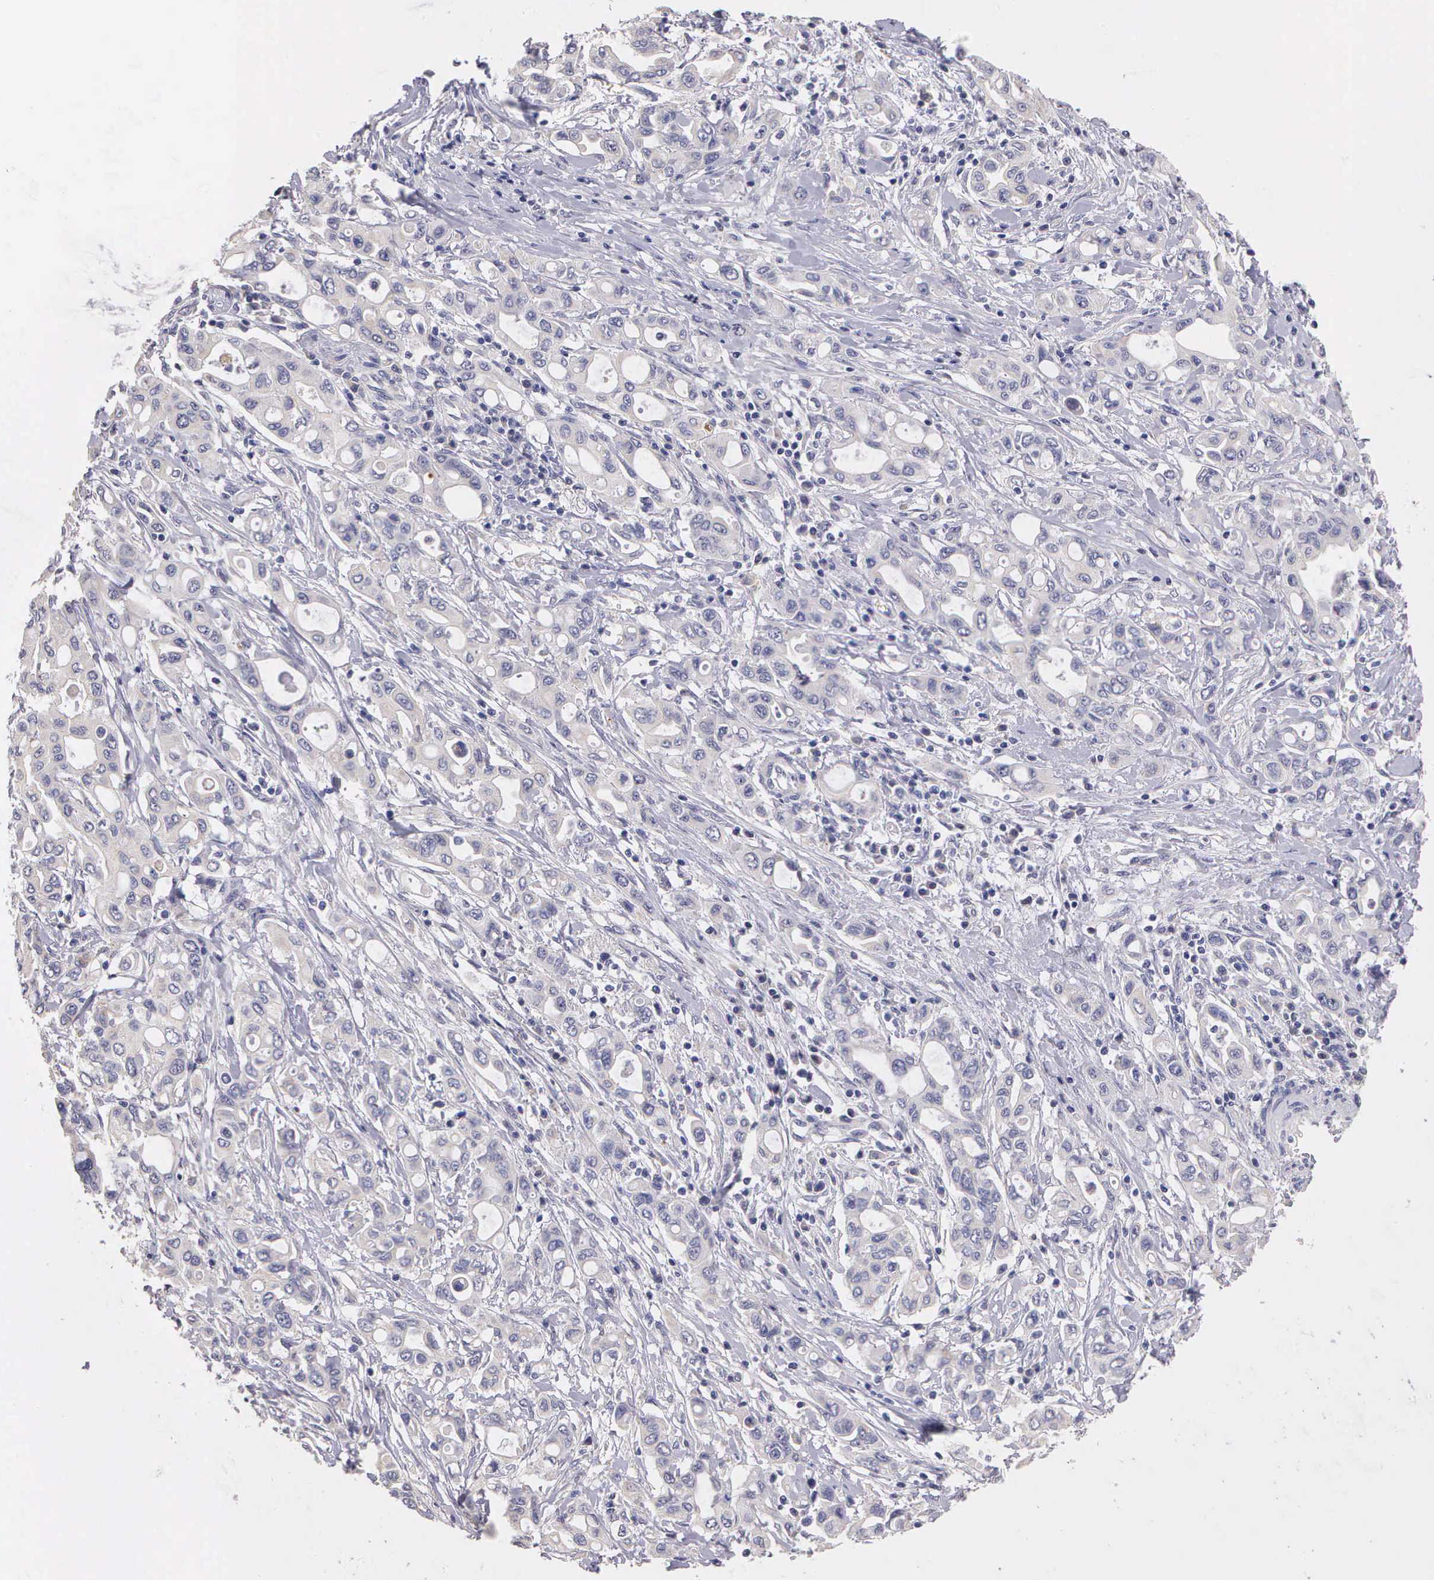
{"staining": {"intensity": "weak", "quantity": "25%-75%", "location": "cytoplasmic/membranous"}, "tissue": "pancreatic cancer", "cell_type": "Tumor cells", "image_type": "cancer", "snomed": [{"axis": "morphology", "description": "Adenocarcinoma, NOS"}, {"axis": "topography", "description": "Pancreas"}], "caption": "Adenocarcinoma (pancreatic) was stained to show a protein in brown. There is low levels of weak cytoplasmic/membranous expression in approximately 25%-75% of tumor cells. (DAB IHC, brown staining for protein, blue staining for nuclei).", "gene": "ESR1", "patient": {"sex": "female", "age": 57}}